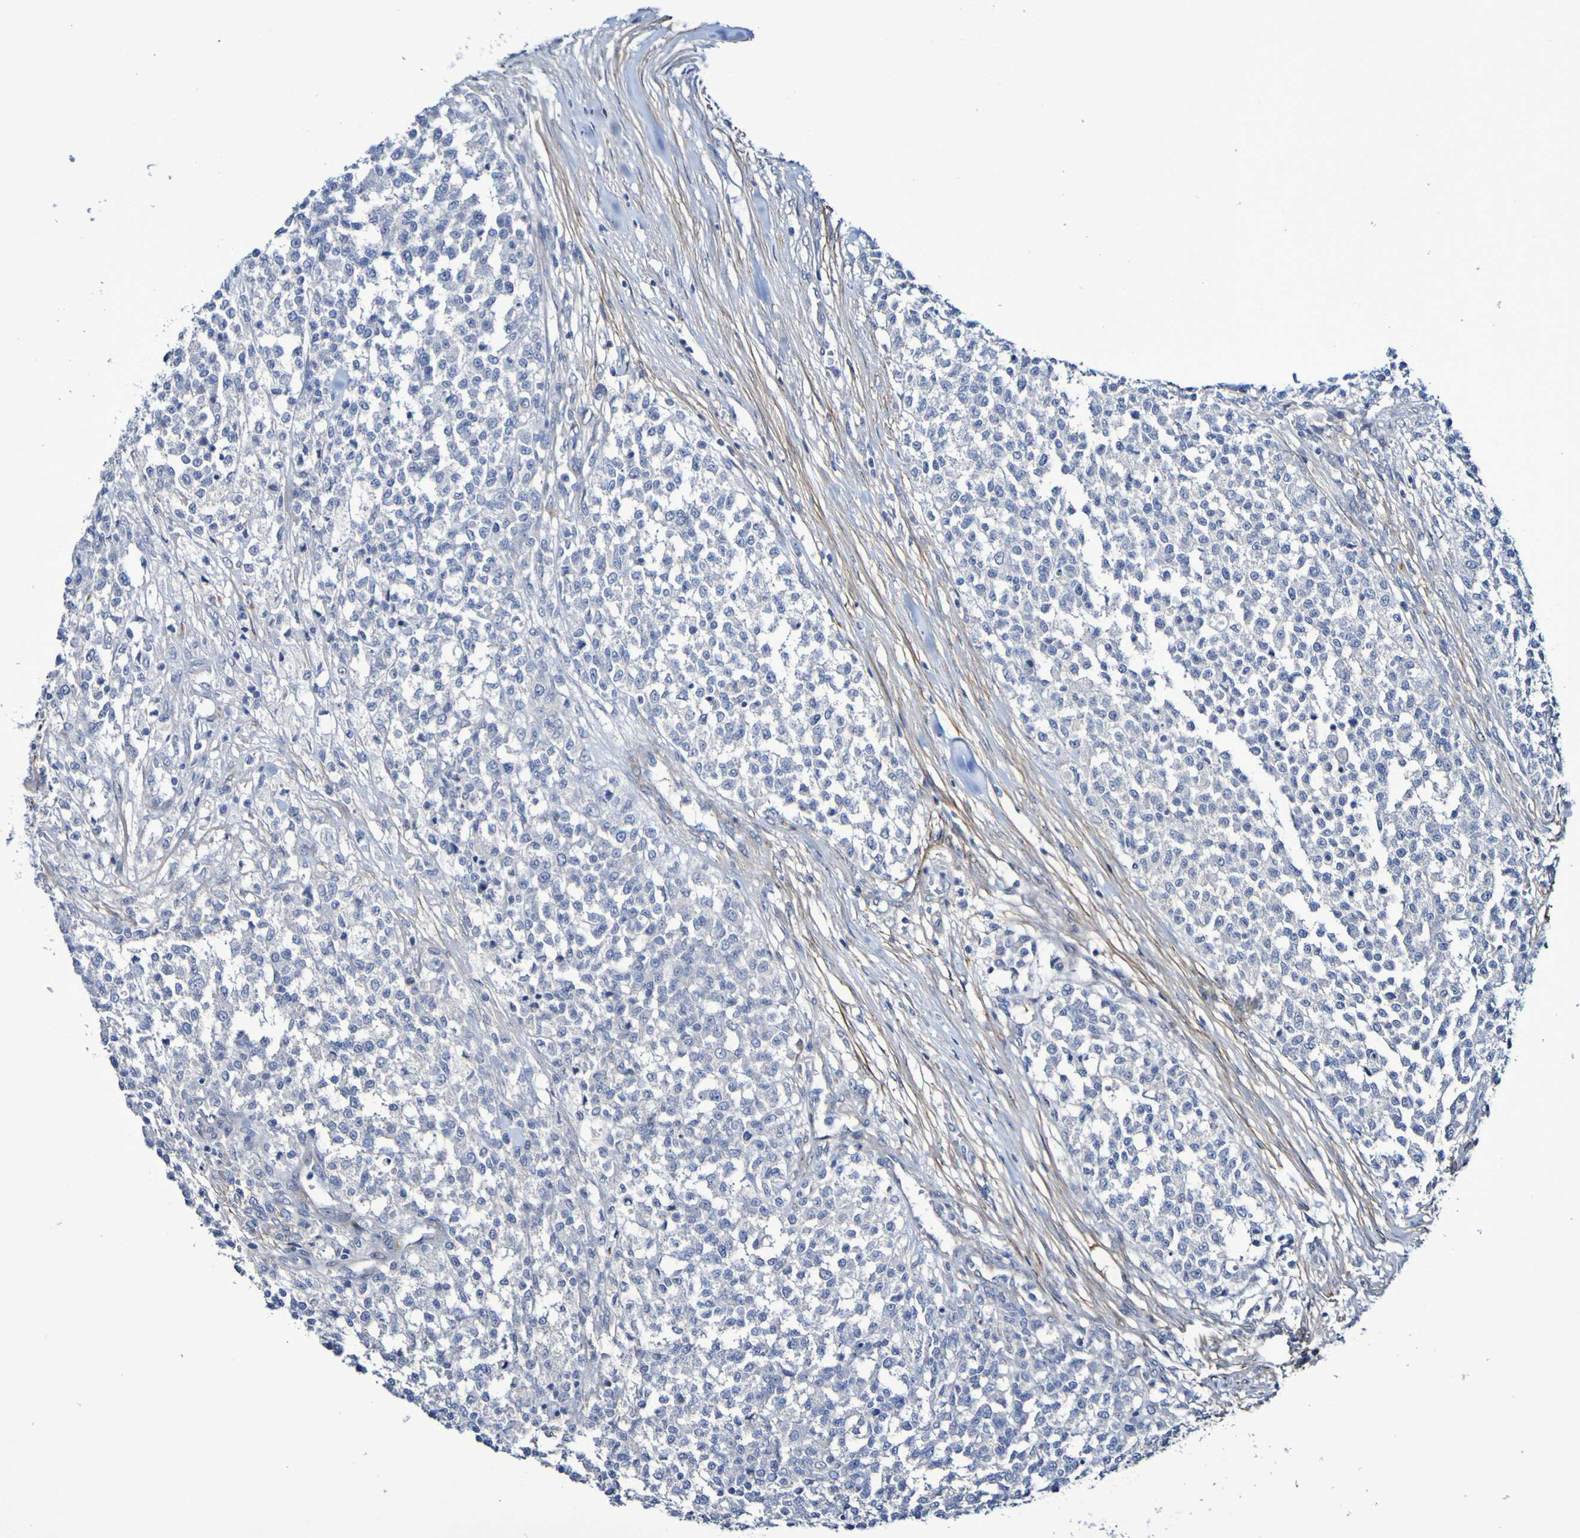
{"staining": {"intensity": "negative", "quantity": "none", "location": "none"}, "tissue": "testis cancer", "cell_type": "Tumor cells", "image_type": "cancer", "snomed": [{"axis": "morphology", "description": "Seminoma, NOS"}, {"axis": "topography", "description": "Testis"}], "caption": "An IHC micrograph of seminoma (testis) is shown. There is no staining in tumor cells of seminoma (testis).", "gene": "LPP", "patient": {"sex": "male", "age": 59}}